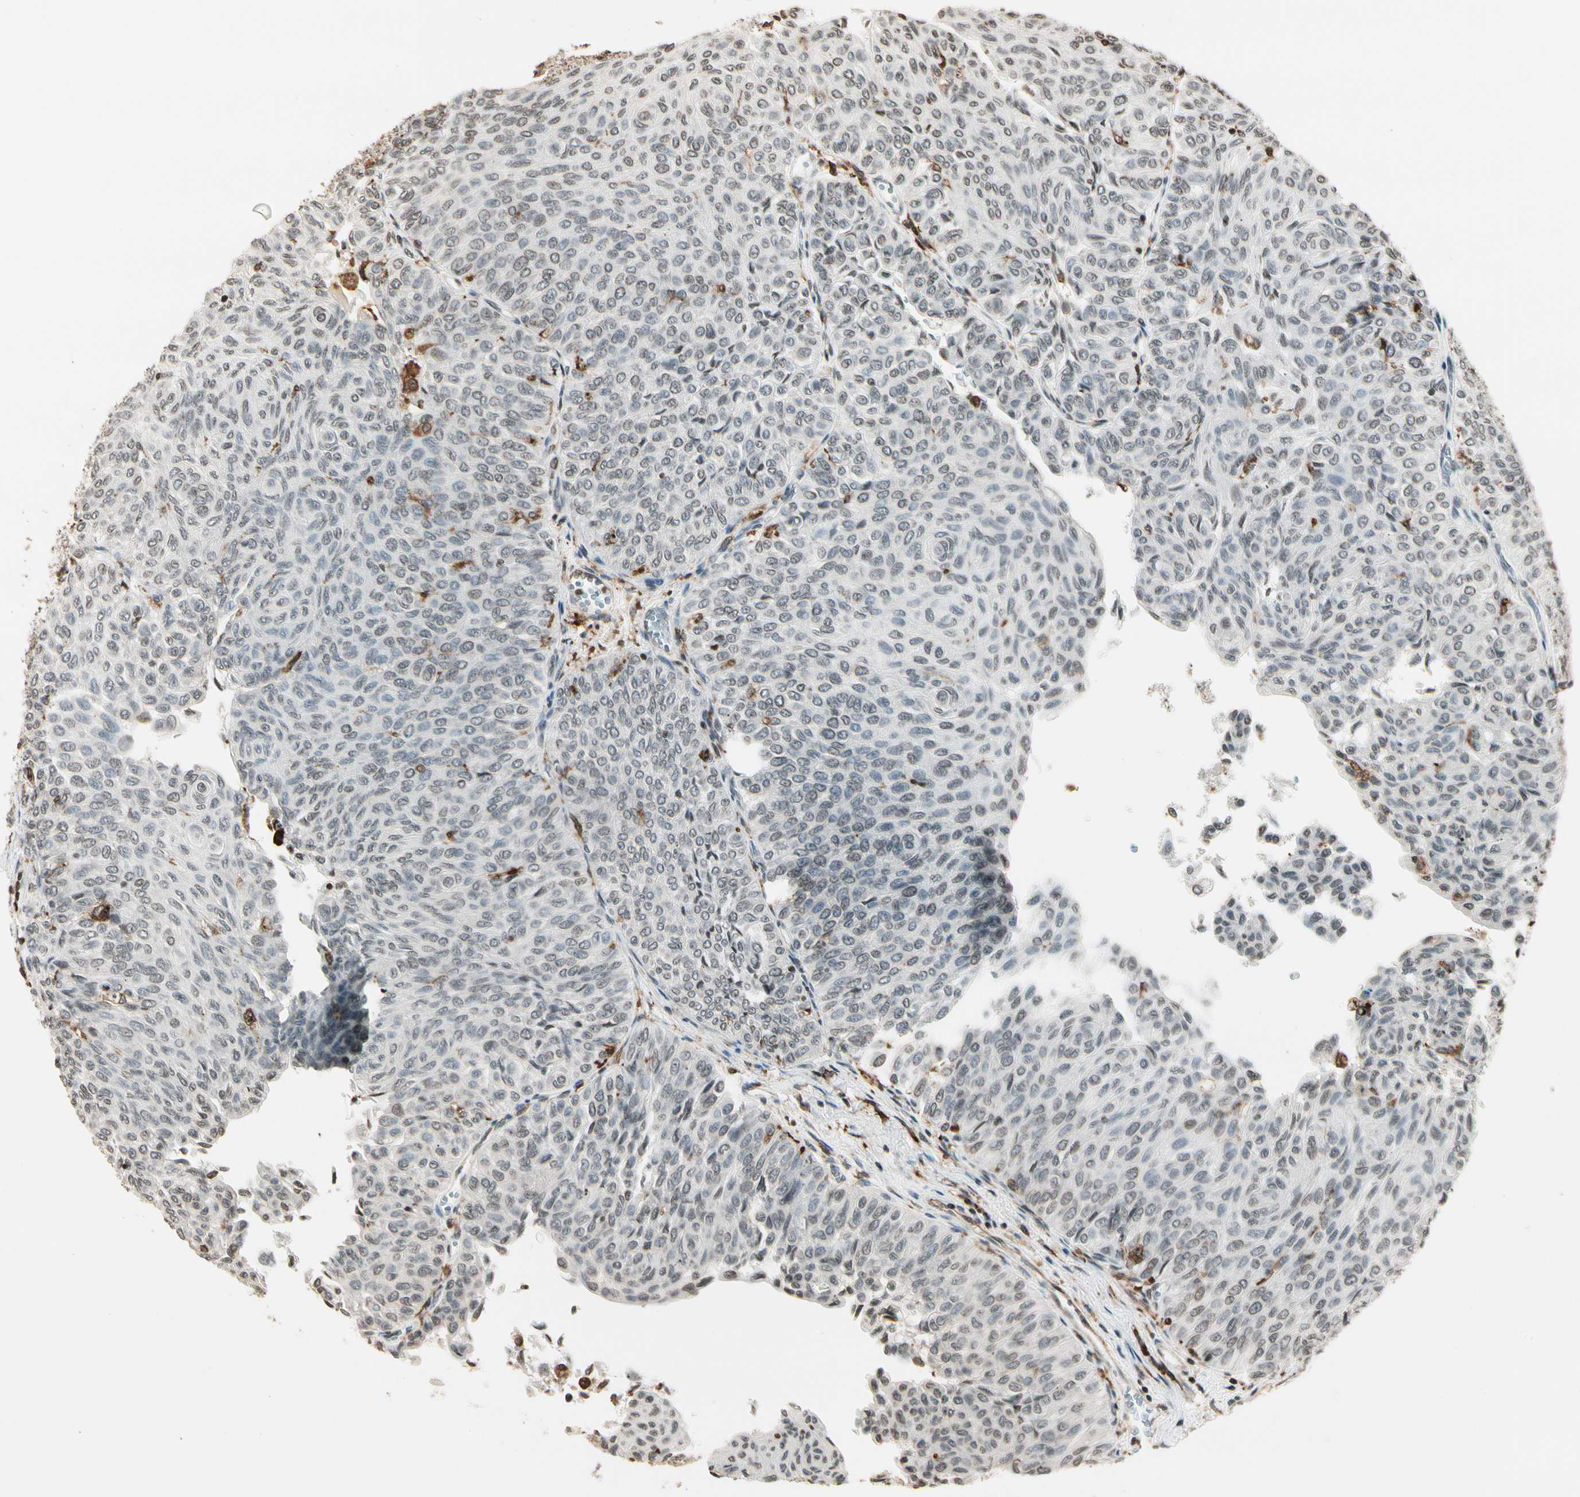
{"staining": {"intensity": "weak", "quantity": "25%-75%", "location": "nuclear"}, "tissue": "urothelial cancer", "cell_type": "Tumor cells", "image_type": "cancer", "snomed": [{"axis": "morphology", "description": "Urothelial carcinoma, Low grade"}, {"axis": "topography", "description": "Urinary bladder"}], "caption": "A micrograph of urothelial cancer stained for a protein demonstrates weak nuclear brown staining in tumor cells.", "gene": "FER", "patient": {"sex": "male", "age": 78}}